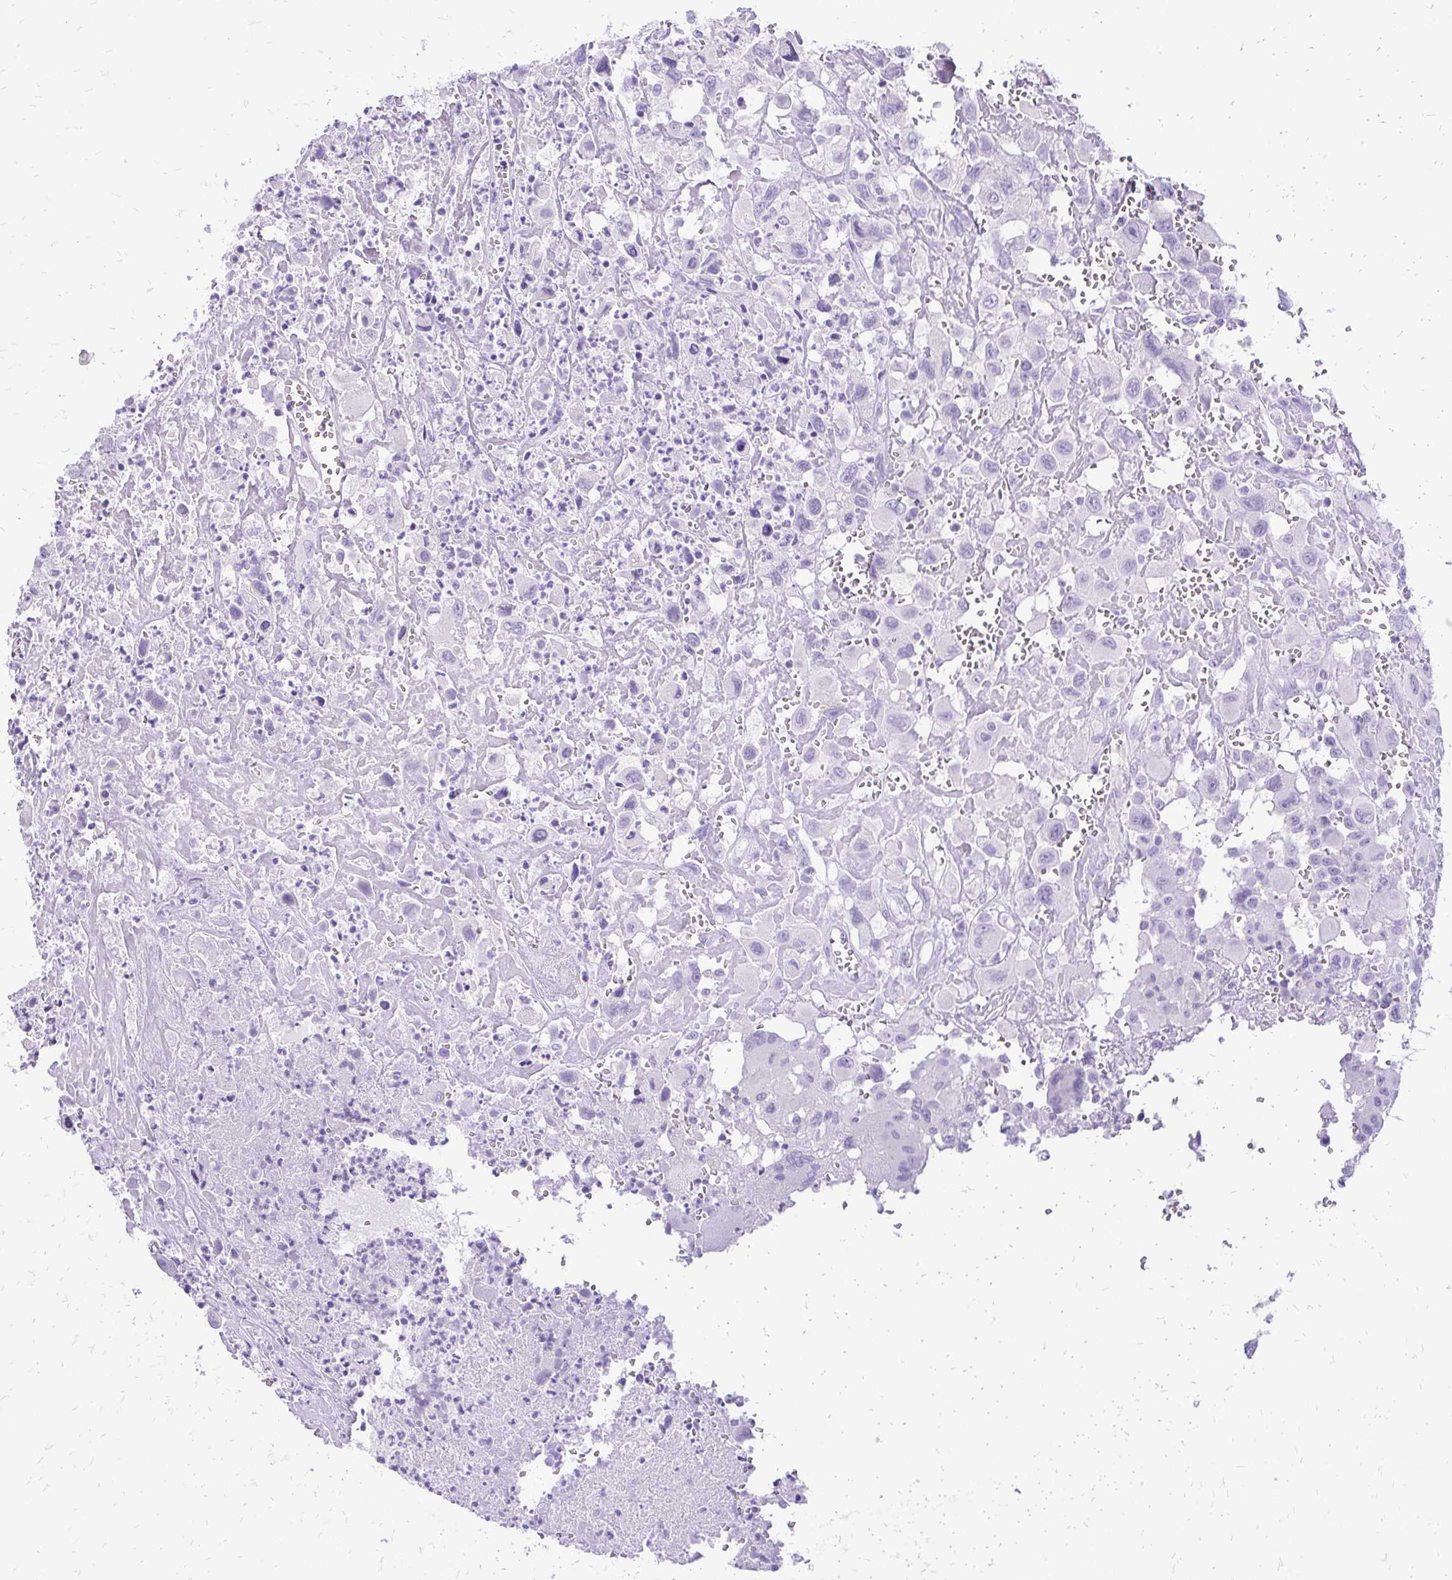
{"staining": {"intensity": "negative", "quantity": "none", "location": "none"}, "tissue": "head and neck cancer", "cell_type": "Tumor cells", "image_type": "cancer", "snomed": [{"axis": "morphology", "description": "Squamous cell carcinoma, NOS"}, {"axis": "morphology", "description": "Squamous cell carcinoma, metastatic, NOS"}, {"axis": "topography", "description": "Oral tissue"}, {"axis": "topography", "description": "Head-Neck"}], "caption": "Immunohistochemical staining of metastatic squamous cell carcinoma (head and neck) displays no significant expression in tumor cells.", "gene": "SLC32A1", "patient": {"sex": "female", "age": 85}}